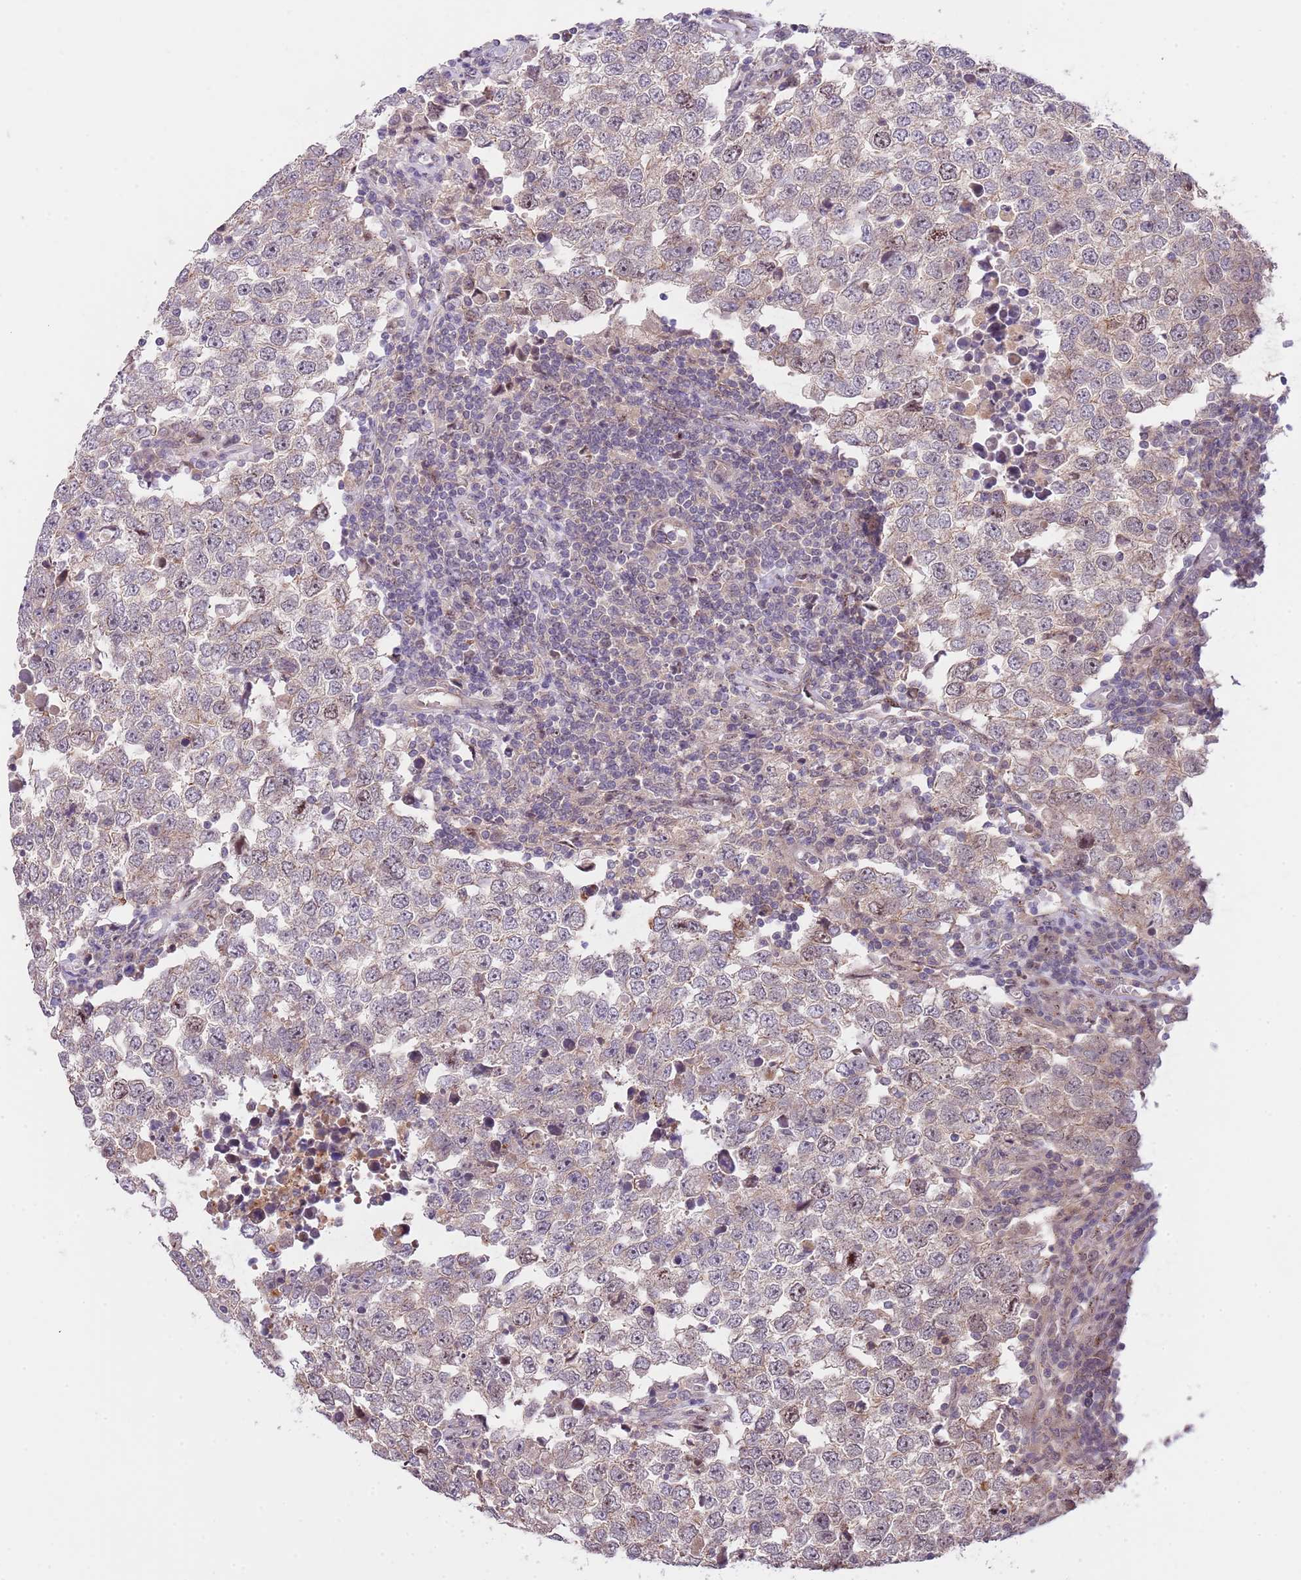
{"staining": {"intensity": "negative", "quantity": "none", "location": "none"}, "tissue": "testis cancer", "cell_type": "Tumor cells", "image_type": "cancer", "snomed": [{"axis": "morphology", "description": "Seminoma, NOS"}, {"axis": "morphology", "description": "Carcinoma, Embryonal, NOS"}, {"axis": "topography", "description": "Testis"}], "caption": "Immunohistochemical staining of human testis cancer (seminoma) reveals no significant staining in tumor cells.", "gene": "PRR16", "patient": {"sex": "male", "age": 28}}